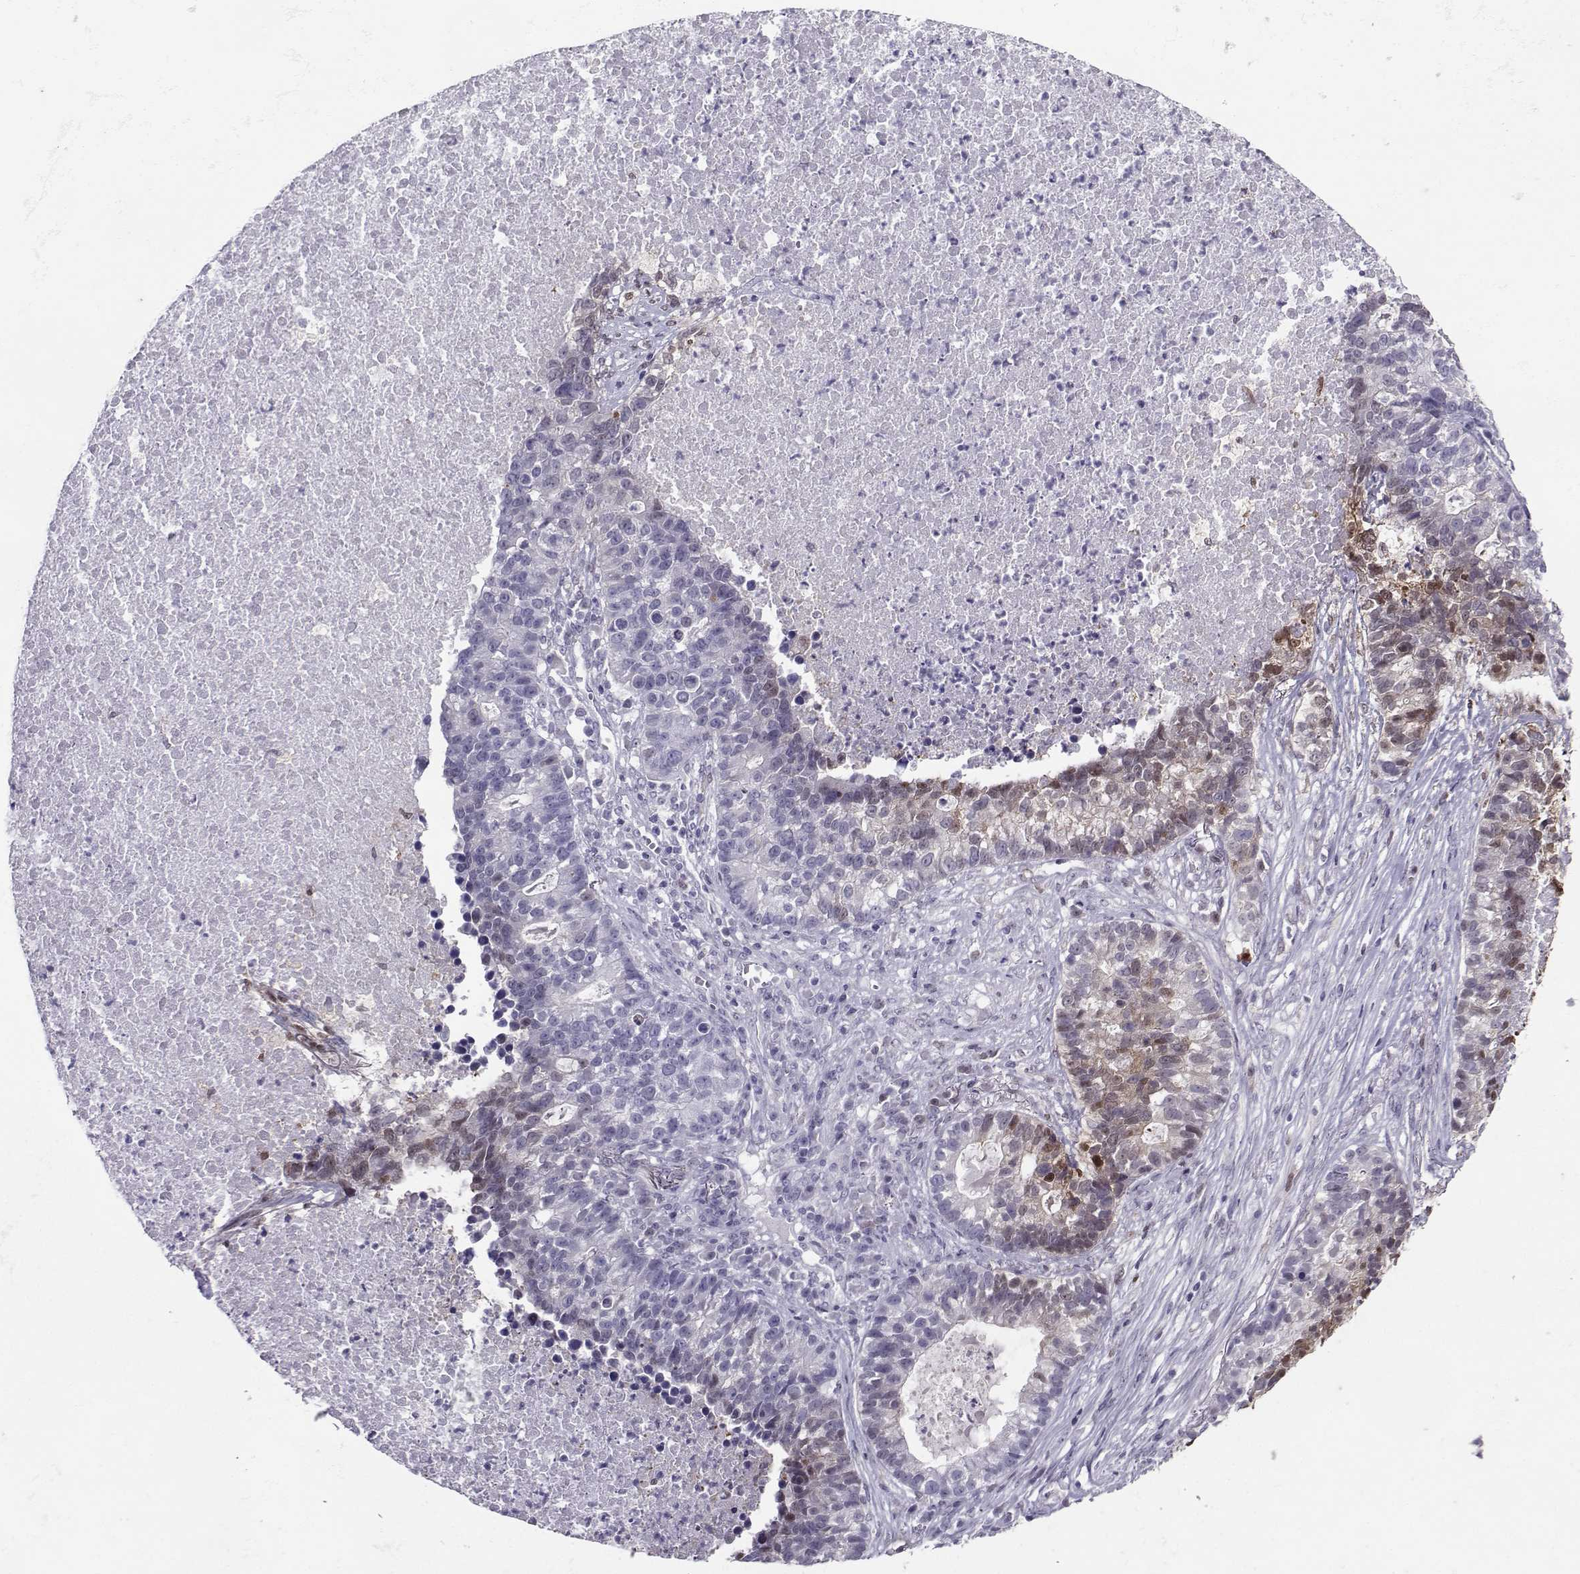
{"staining": {"intensity": "moderate", "quantity": "<25%", "location": "nuclear"}, "tissue": "lung cancer", "cell_type": "Tumor cells", "image_type": "cancer", "snomed": [{"axis": "morphology", "description": "Adenocarcinoma, NOS"}, {"axis": "topography", "description": "Lung"}], "caption": "IHC micrograph of human adenocarcinoma (lung) stained for a protein (brown), which displays low levels of moderate nuclear expression in approximately <25% of tumor cells.", "gene": "PGK1", "patient": {"sex": "male", "age": 57}}